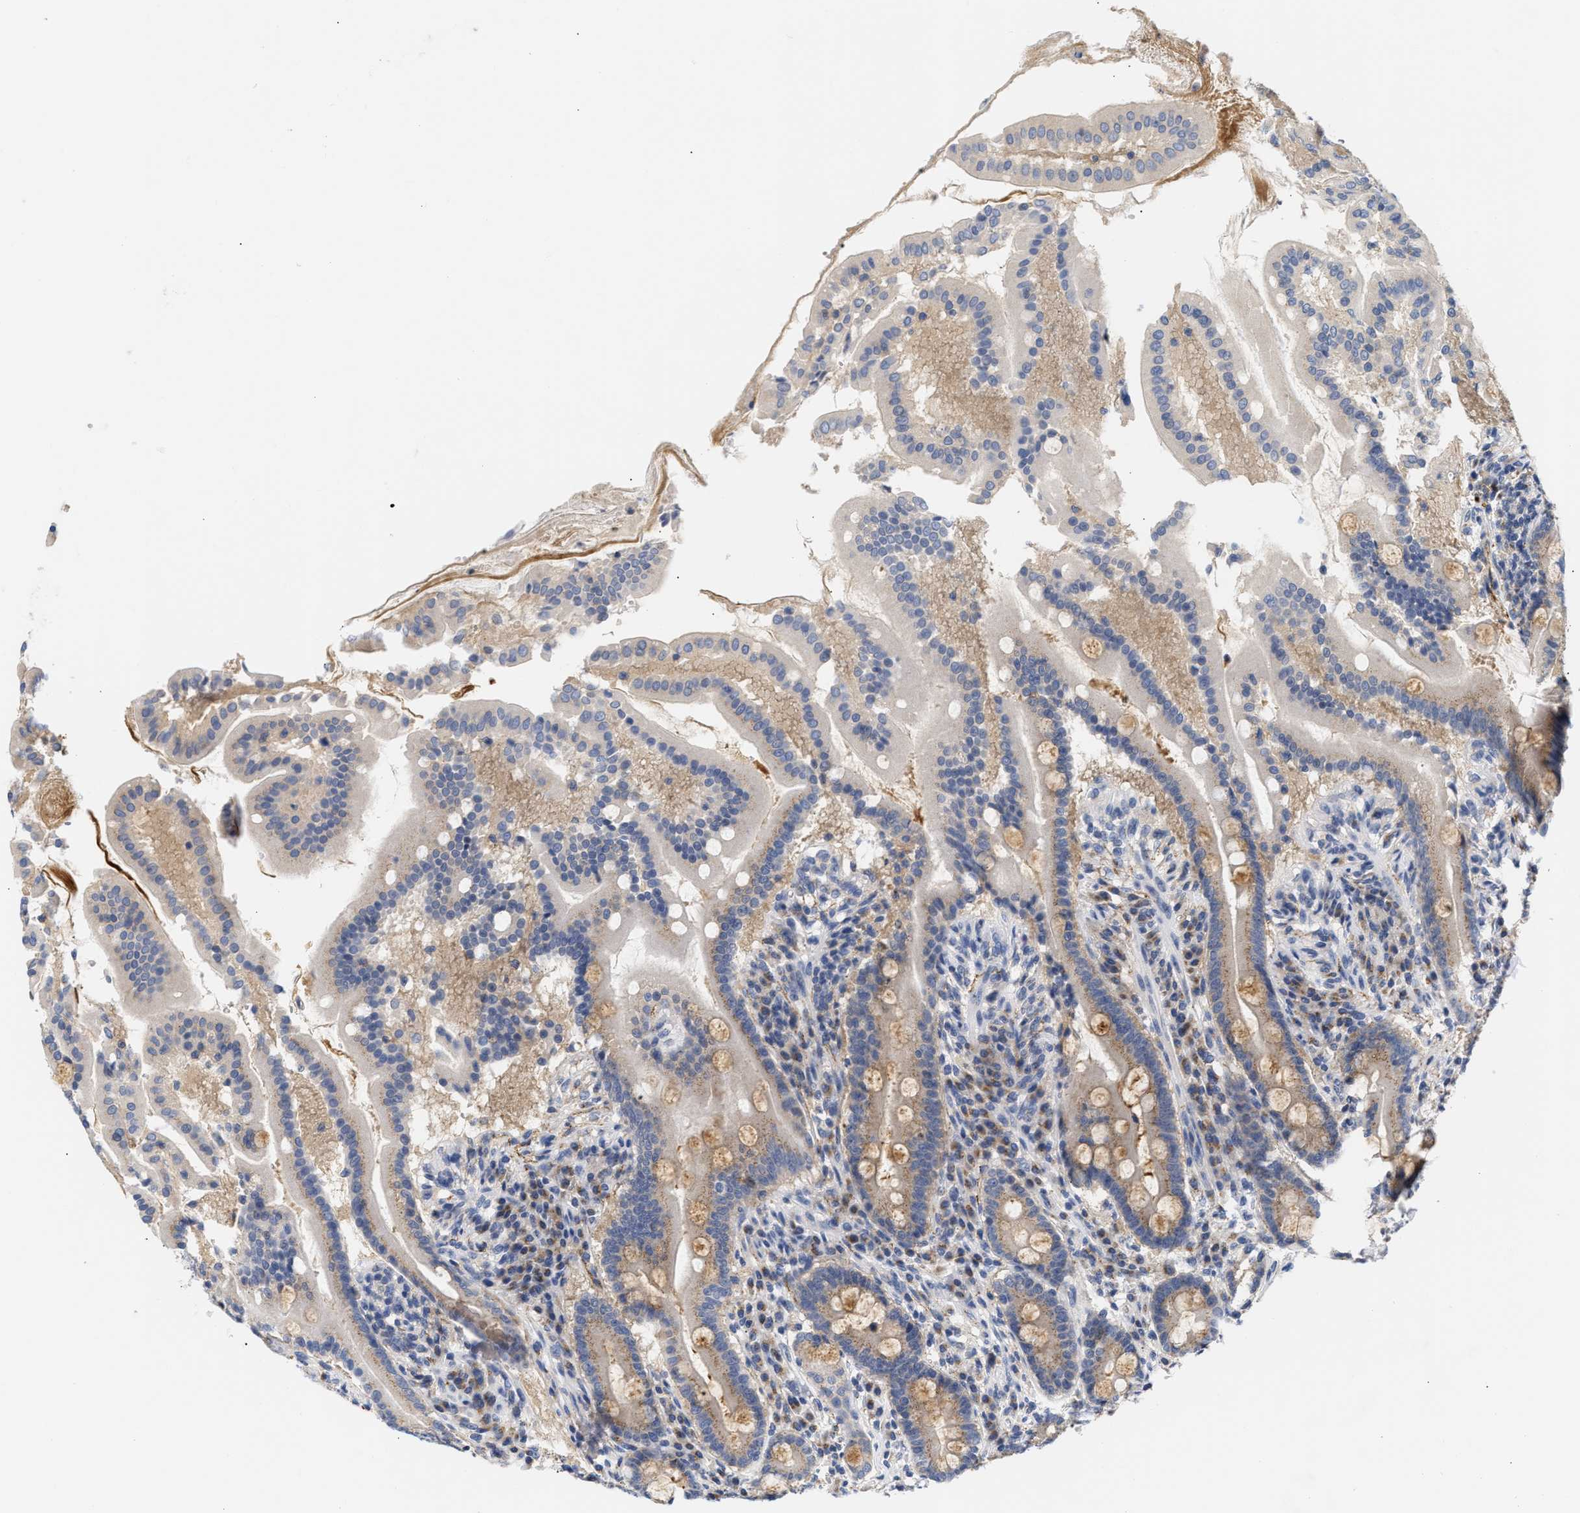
{"staining": {"intensity": "moderate", "quantity": ">75%", "location": "cytoplasmic/membranous"}, "tissue": "duodenum", "cell_type": "Glandular cells", "image_type": "normal", "snomed": [{"axis": "morphology", "description": "Normal tissue, NOS"}, {"axis": "topography", "description": "Duodenum"}], "caption": "The immunohistochemical stain labels moderate cytoplasmic/membranous positivity in glandular cells of normal duodenum. (DAB (3,3'-diaminobenzidine) IHC with brightfield microscopy, high magnification).", "gene": "TRIM50", "patient": {"sex": "male", "age": 50}}